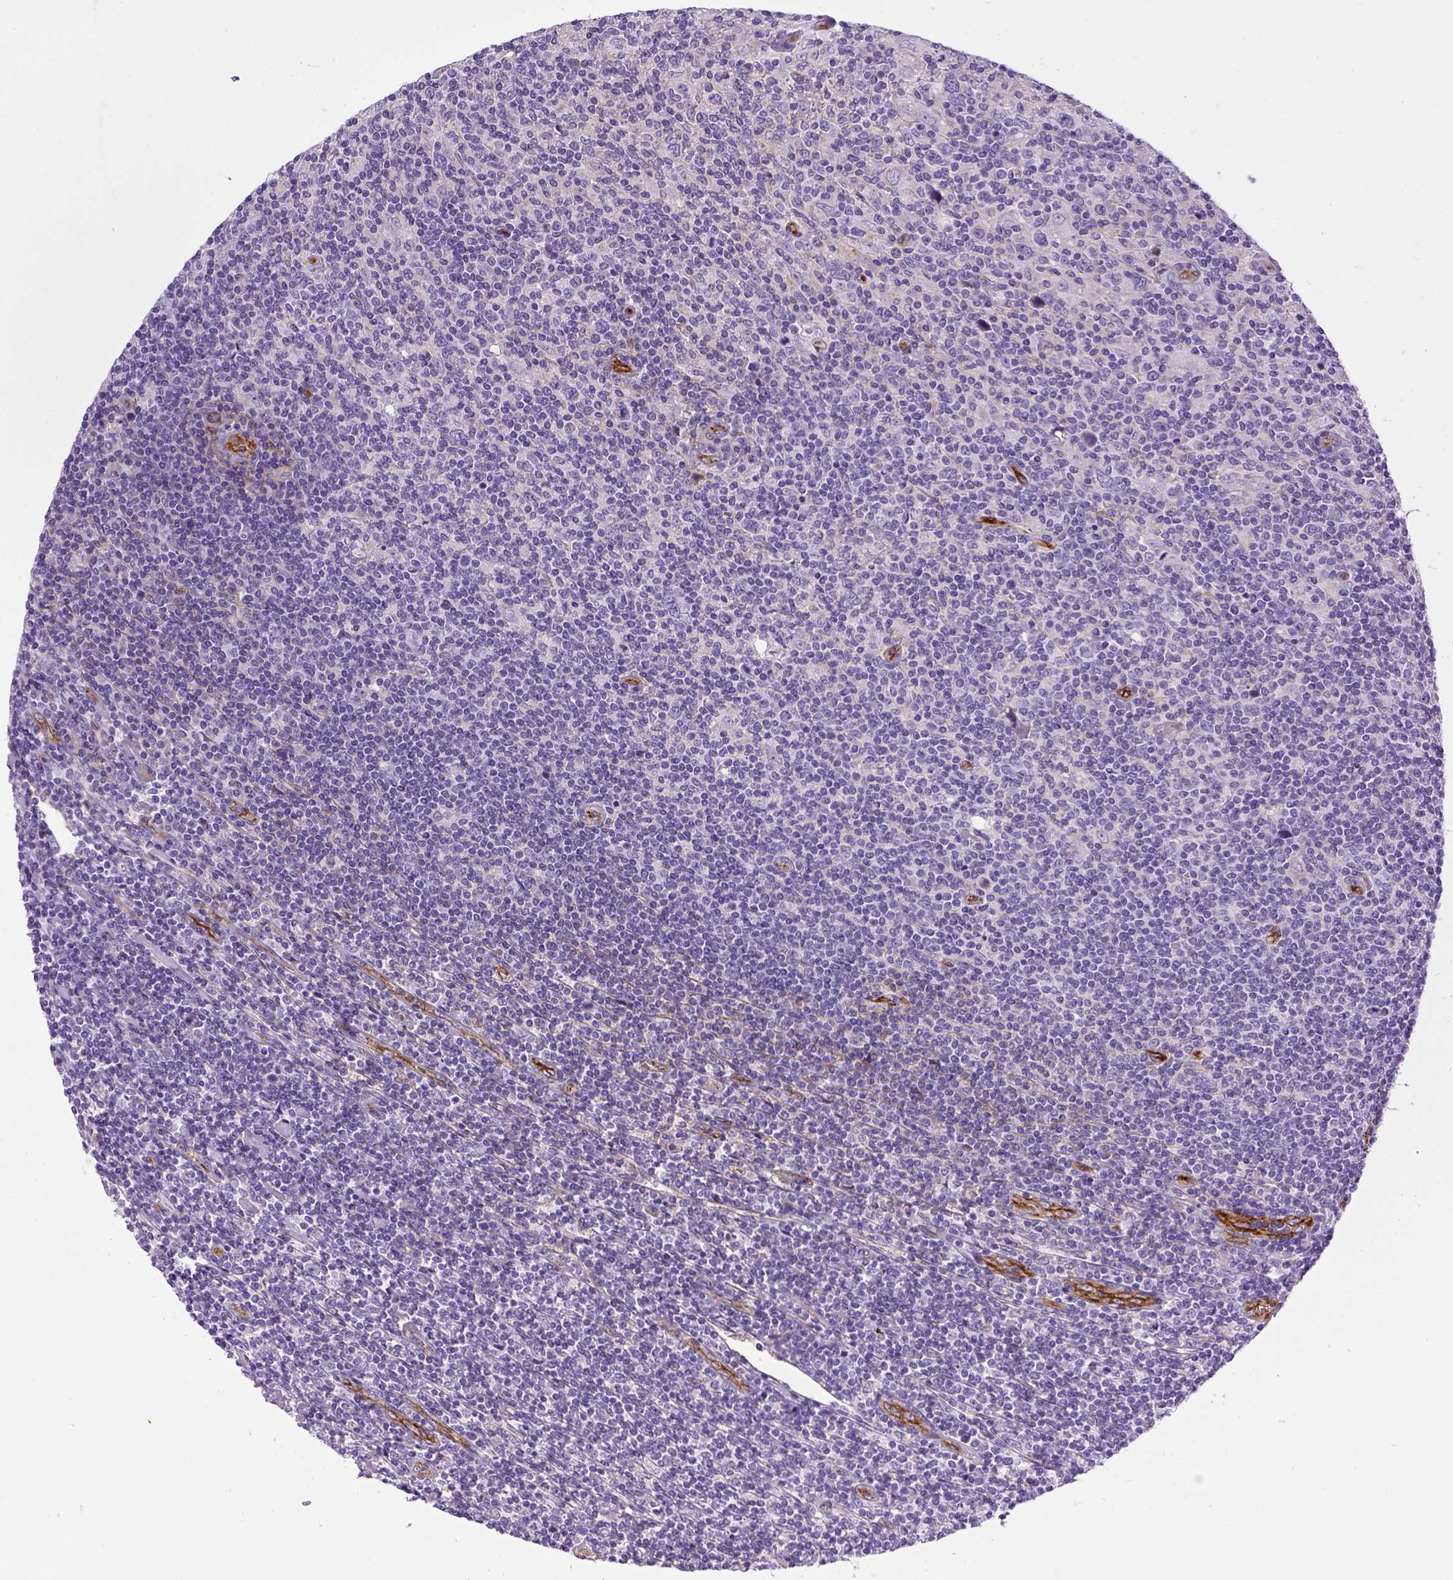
{"staining": {"intensity": "negative", "quantity": "none", "location": "none"}, "tissue": "lymphoma", "cell_type": "Tumor cells", "image_type": "cancer", "snomed": [{"axis": "morphology", "description": "Hodgkin's disease, NOS"}, {"axis": "topography", "description": "Lymph node"}], "caption": "Immunohistochemical staining of Hodgkin's disease reveals no significant expression in tumor cells.", "gene": "ENG", "patient": {"sex": "male", "age": 40}}